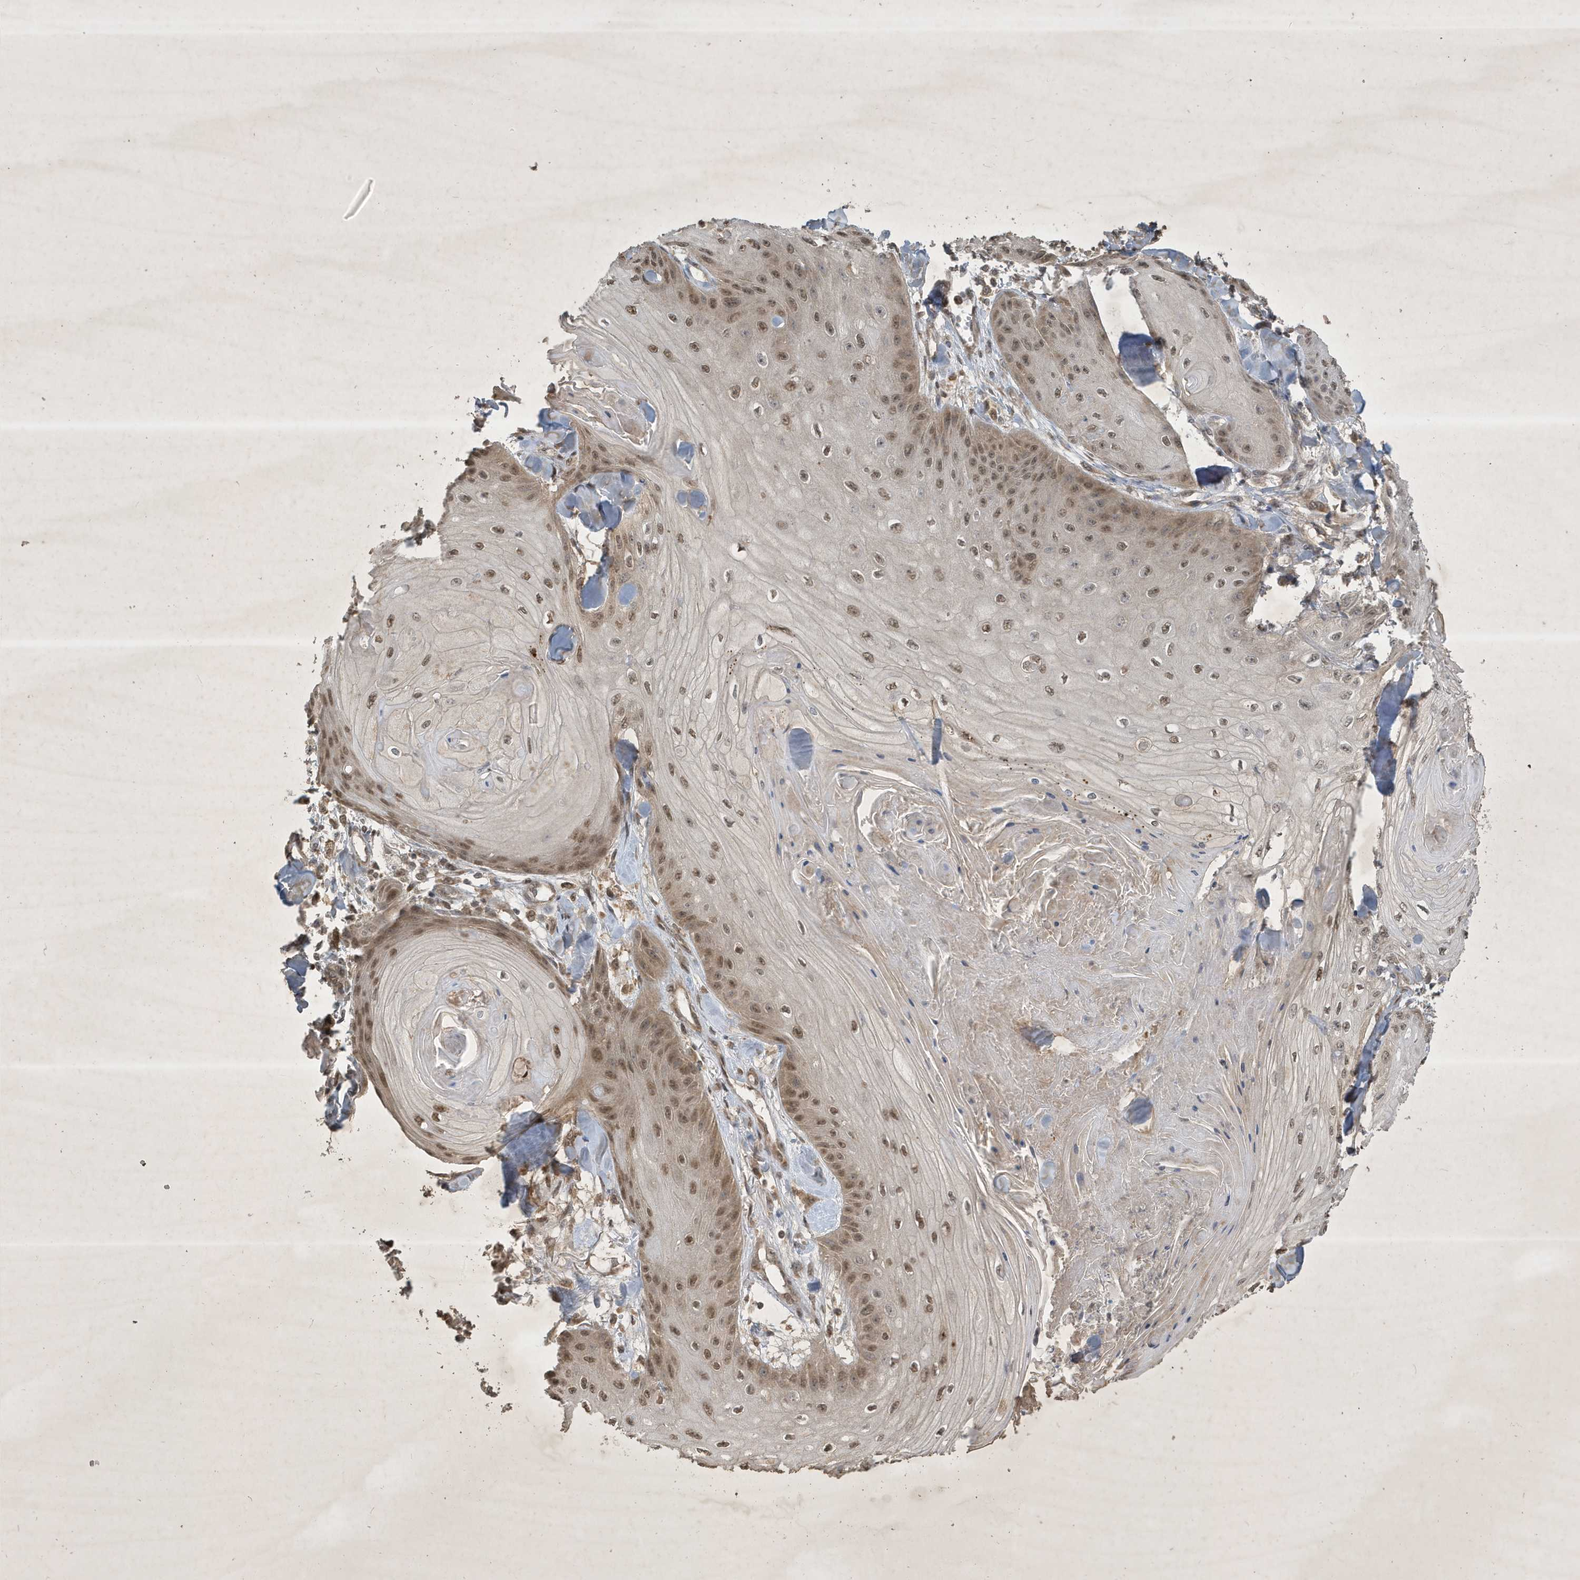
{"staining": {"intensity": "moderate", "quantity": ">75%", "location": "nuclear"}, "tissue": "skin cancer", "cell_type": "Tumor cells", "image_type": "cancer", "snomed": [{"axis": "morphology", "description": "Squamous cell carcinoma, NOS"}, {"axis": "topography", "description": "Skin"}], "caption": "Protein expression analysis of squamous cell carcinoma (skin) displays moderate nuclear staining in about >75% of tumor cells.", "gene": "STX10", "patient": {"sex": "male", "age": 74}}